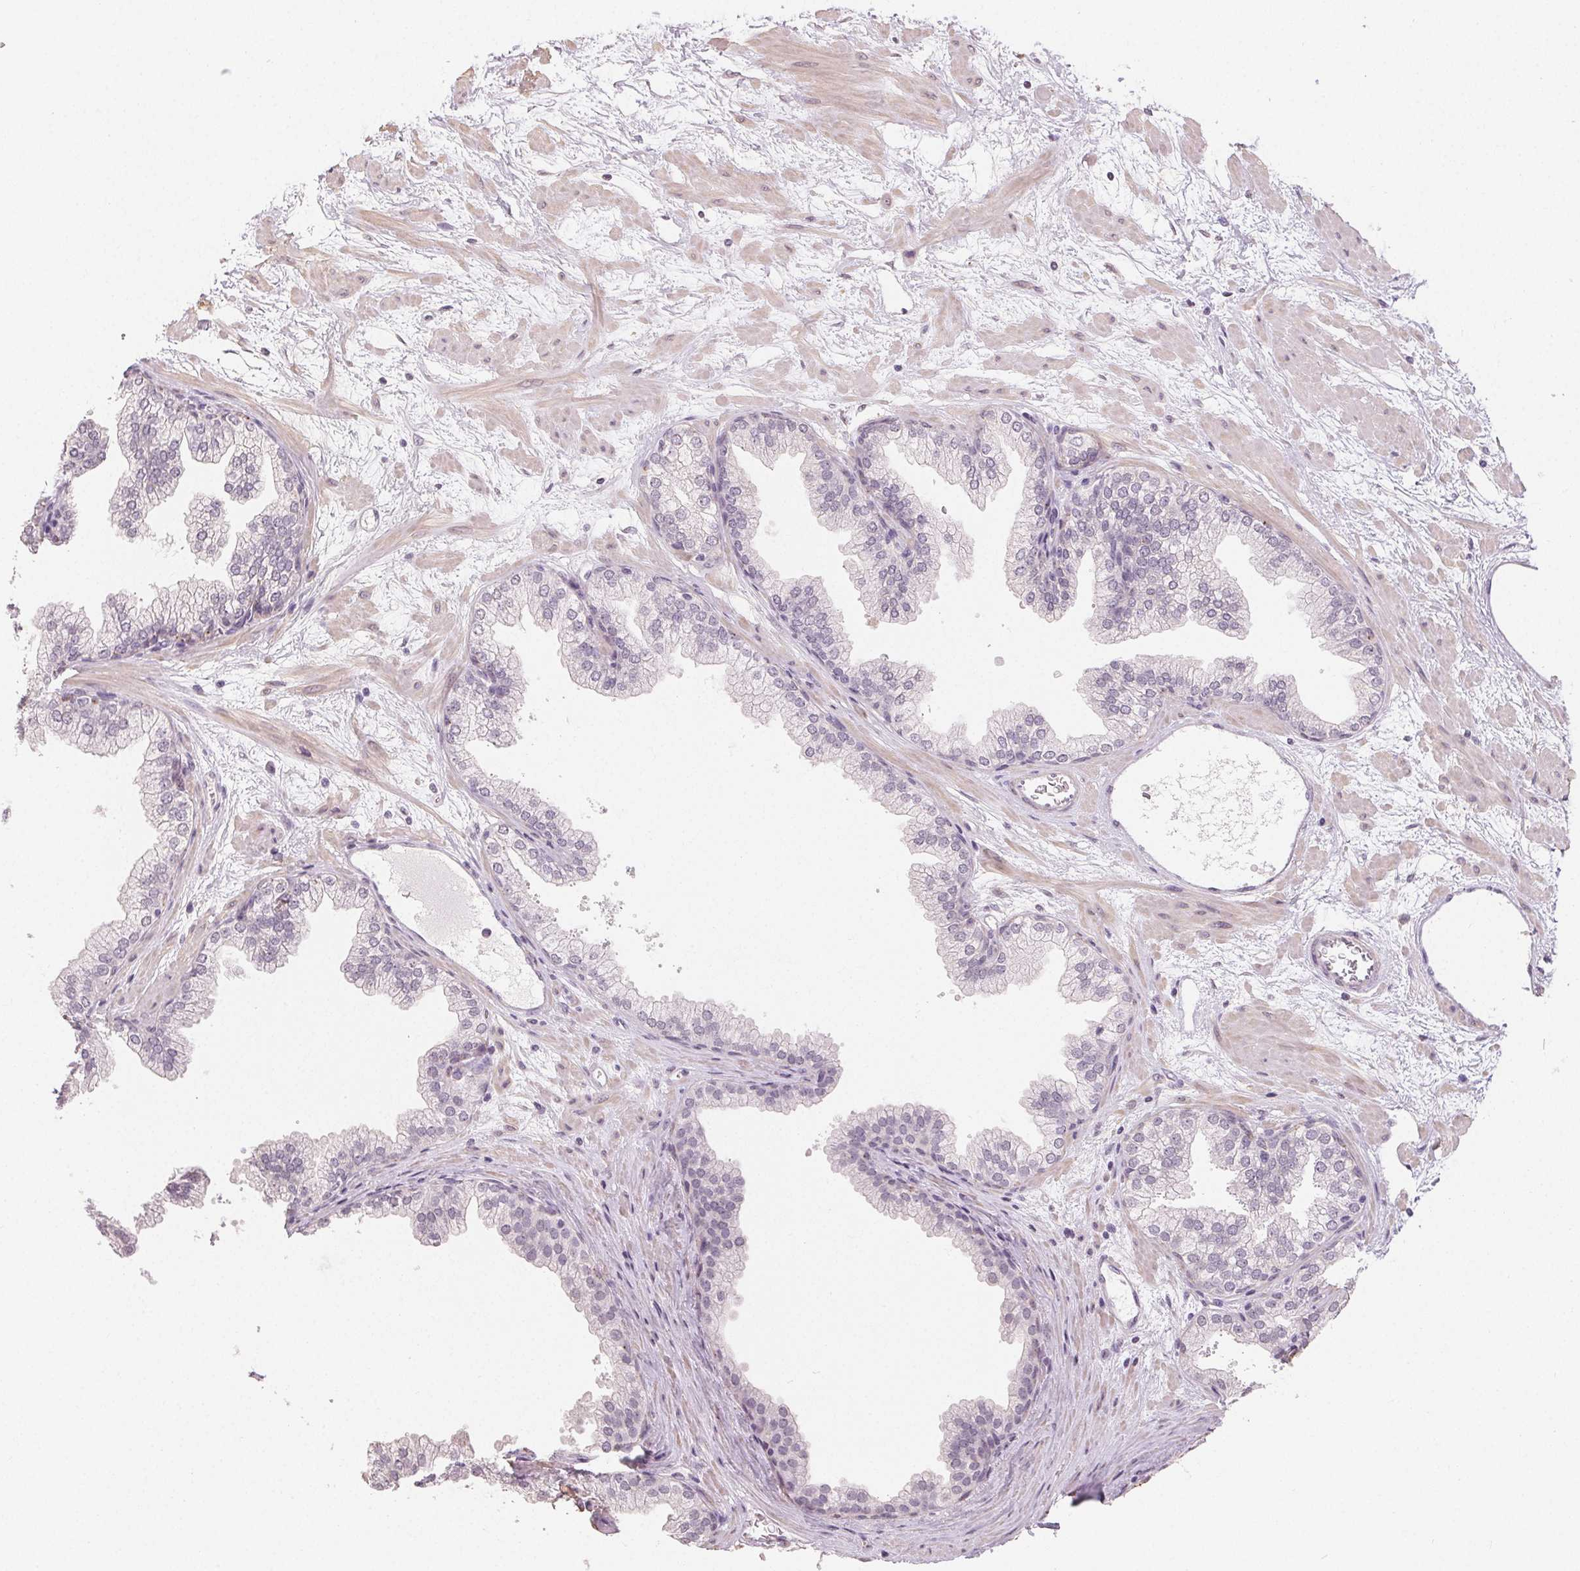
{"staining": {"intensity": "negative", "quantity": "none", "location": "none"}, "tissue": "prostate", "cell_type": "Glandular cells", "image_type": "normal", "snomed": [{"axis": "morphology", "description": "Normal tissue, NOS"}, {"axis": "topography", "description": "Prostate"}], "caption": "An image of human prostate is negative for staining in glandular cells. Brightfield microscopy of IHC stained with DAB (brown) and hematoxylin (blue), captured at high magnification.", "gene": "TMEM174", "patient": {"sex": "male", "age": 37}}